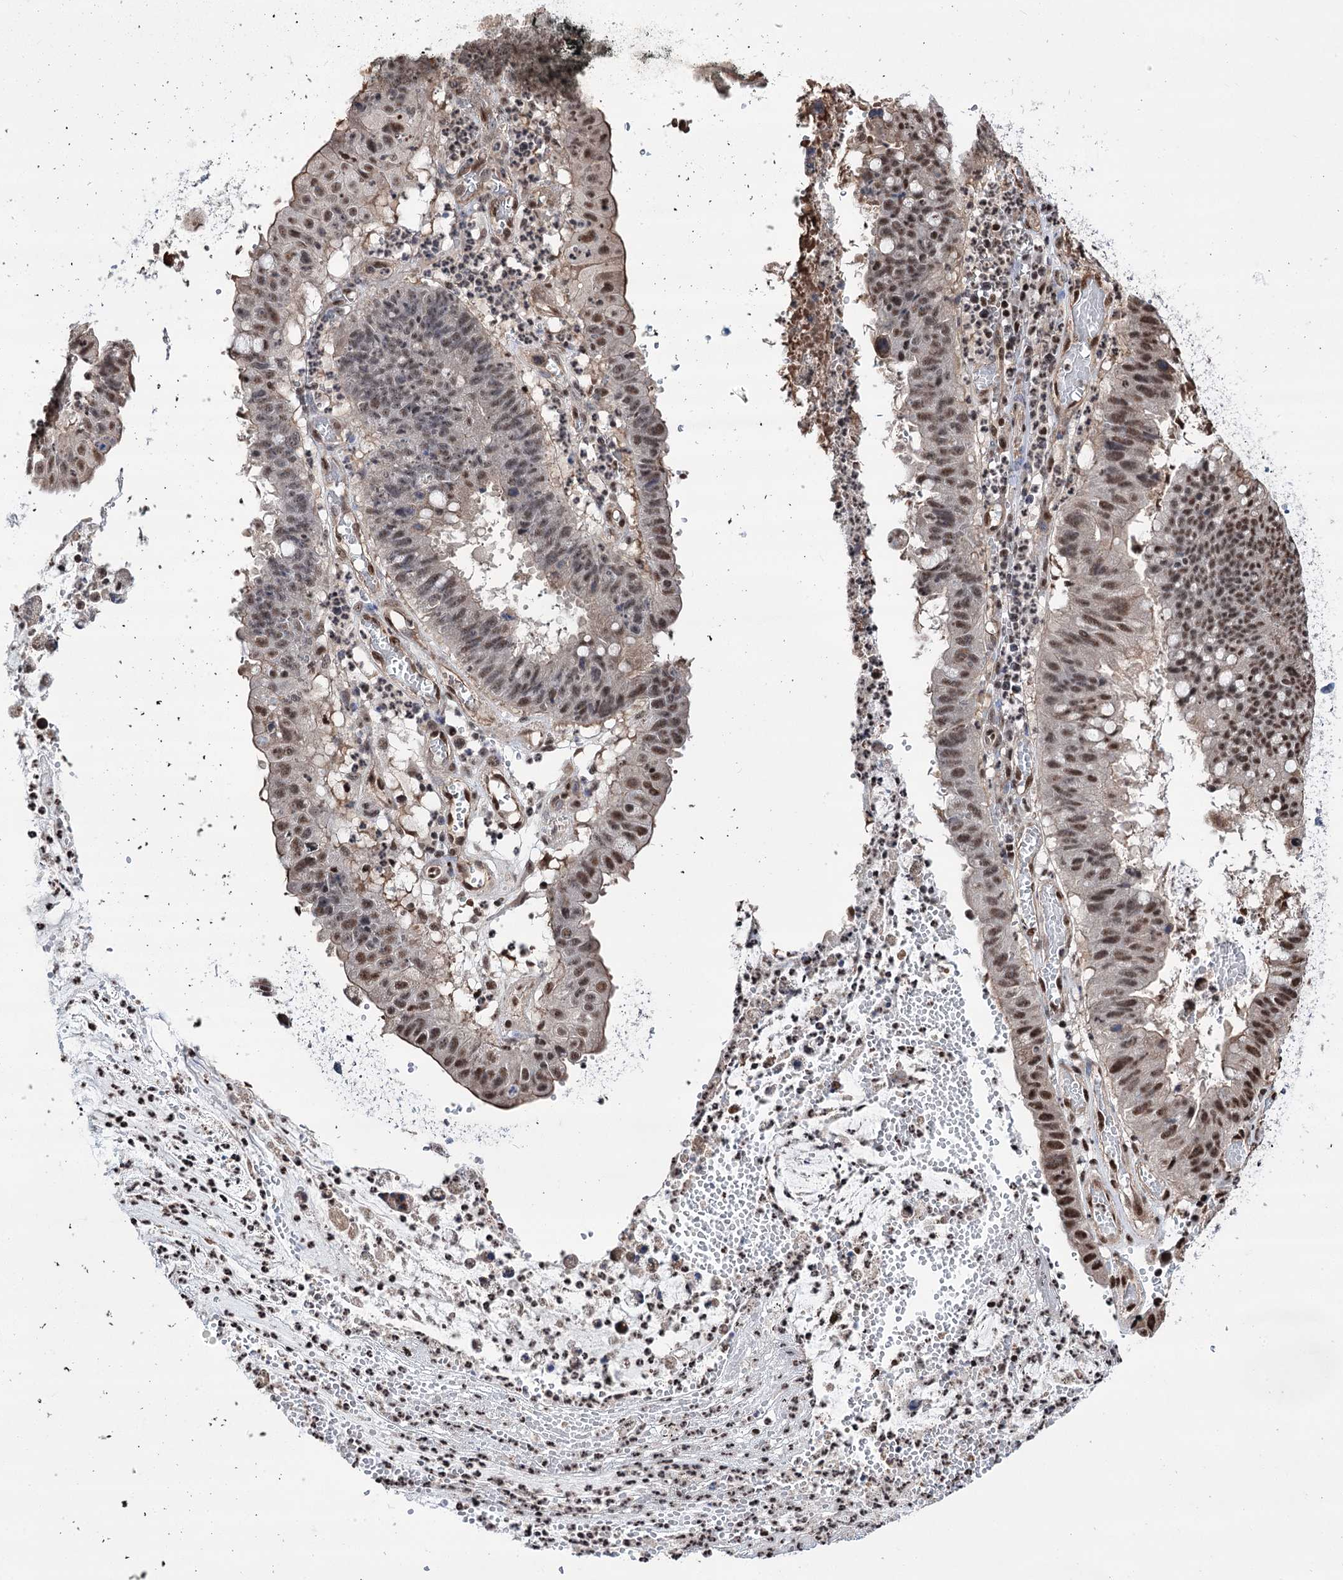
{"staining": {"intensity": "moderate", "quantity": "25%-75%", "location": "nuclear"}, "tissue": "stomach cancer", "cell_type": "Tumor cells", "image_type": "cancer", "snomed": [{"axis": "morphology", "description": "Adenocarcinoma, NOS"}, {"axis": "topography", "description": "Stomach"}], "caption": "IHC of human adenocarcinoma (stomach) displays medium levels of moderate nuclear positivity in approximately 25%-75% of tumor cells.", "gene": "CHMP7", "patient": {"sex": "male", "age": 59}}